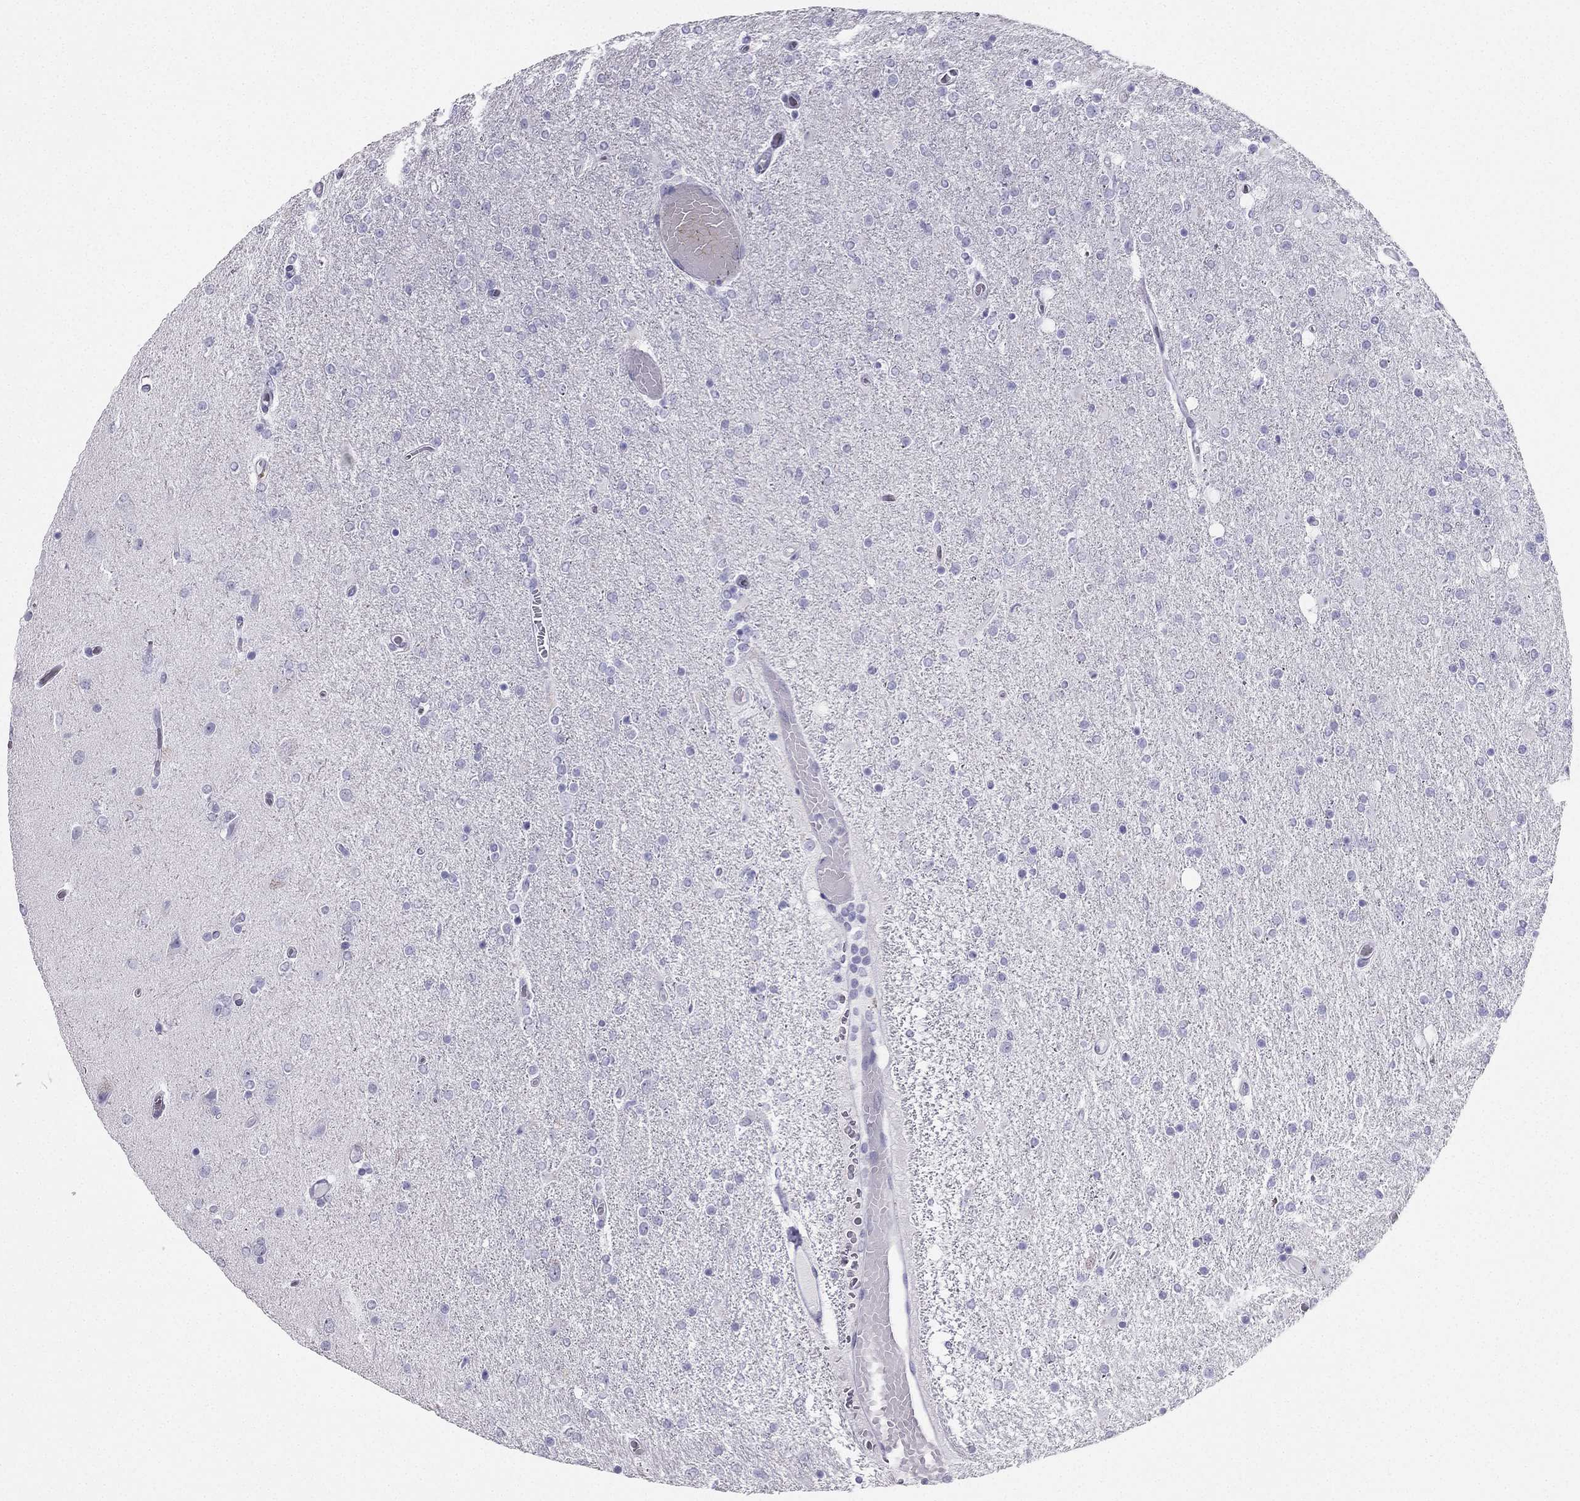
{"staining": {"intensity": "negative", "quantity": "none", "location": "none"}, "tissue": "glioma", "cell_type": "Tumor cells", "image_type": "cancer", "snomed": [{"axis": "morphology", "description": "Glioma, malignant, High grade"}, {"axis": "topography", "description": "Cerebral cortex"}], "caption": "IHC histopathology image of glioma stained for a protein (brown), which displays no expression in tumor cells.", "gene": "TFF3", "patient": {"sex": "male", "age": 70}}